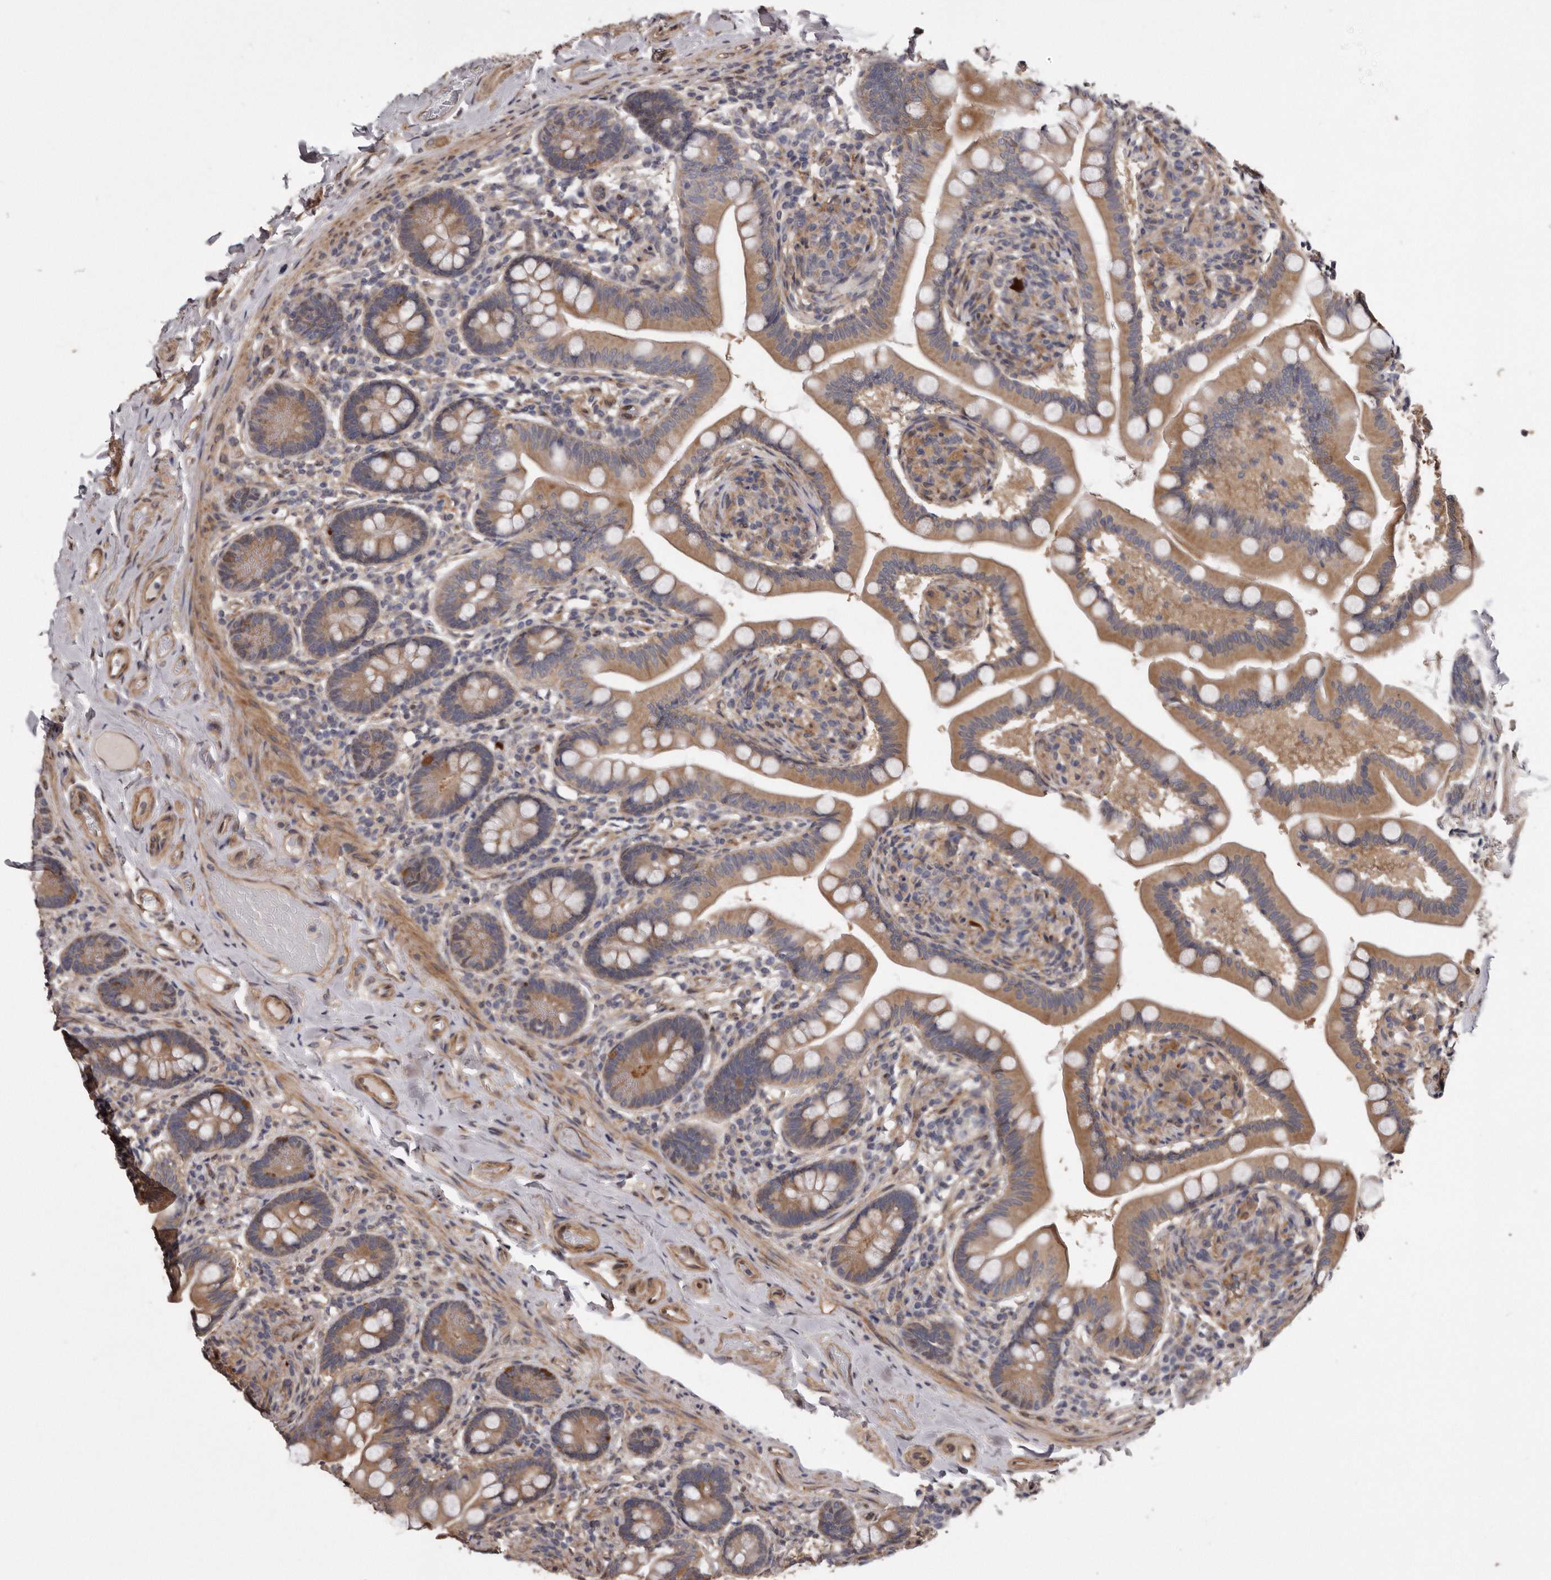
{"staining": {"intensity": "moderate", "quantity": ">75%", "location": "cytoplasmic/membranous"}, "tissue": "small intestine", "cell_type": "Glandular cells", "image_type": "normal", "snomed": [{"axis": "morphology", "description": "Normal tissue, NOS"}, {"axis": "topography", "description": "Small intestine"}], "caption": "Immunohistochemical staining of benign human small intestine exhibits moderate cytoplasmic/membranous protein staining in approximately >75% of glandular cells.", "gene": "ARMCX1", "patient": {"sex": "female", "age": 64}}